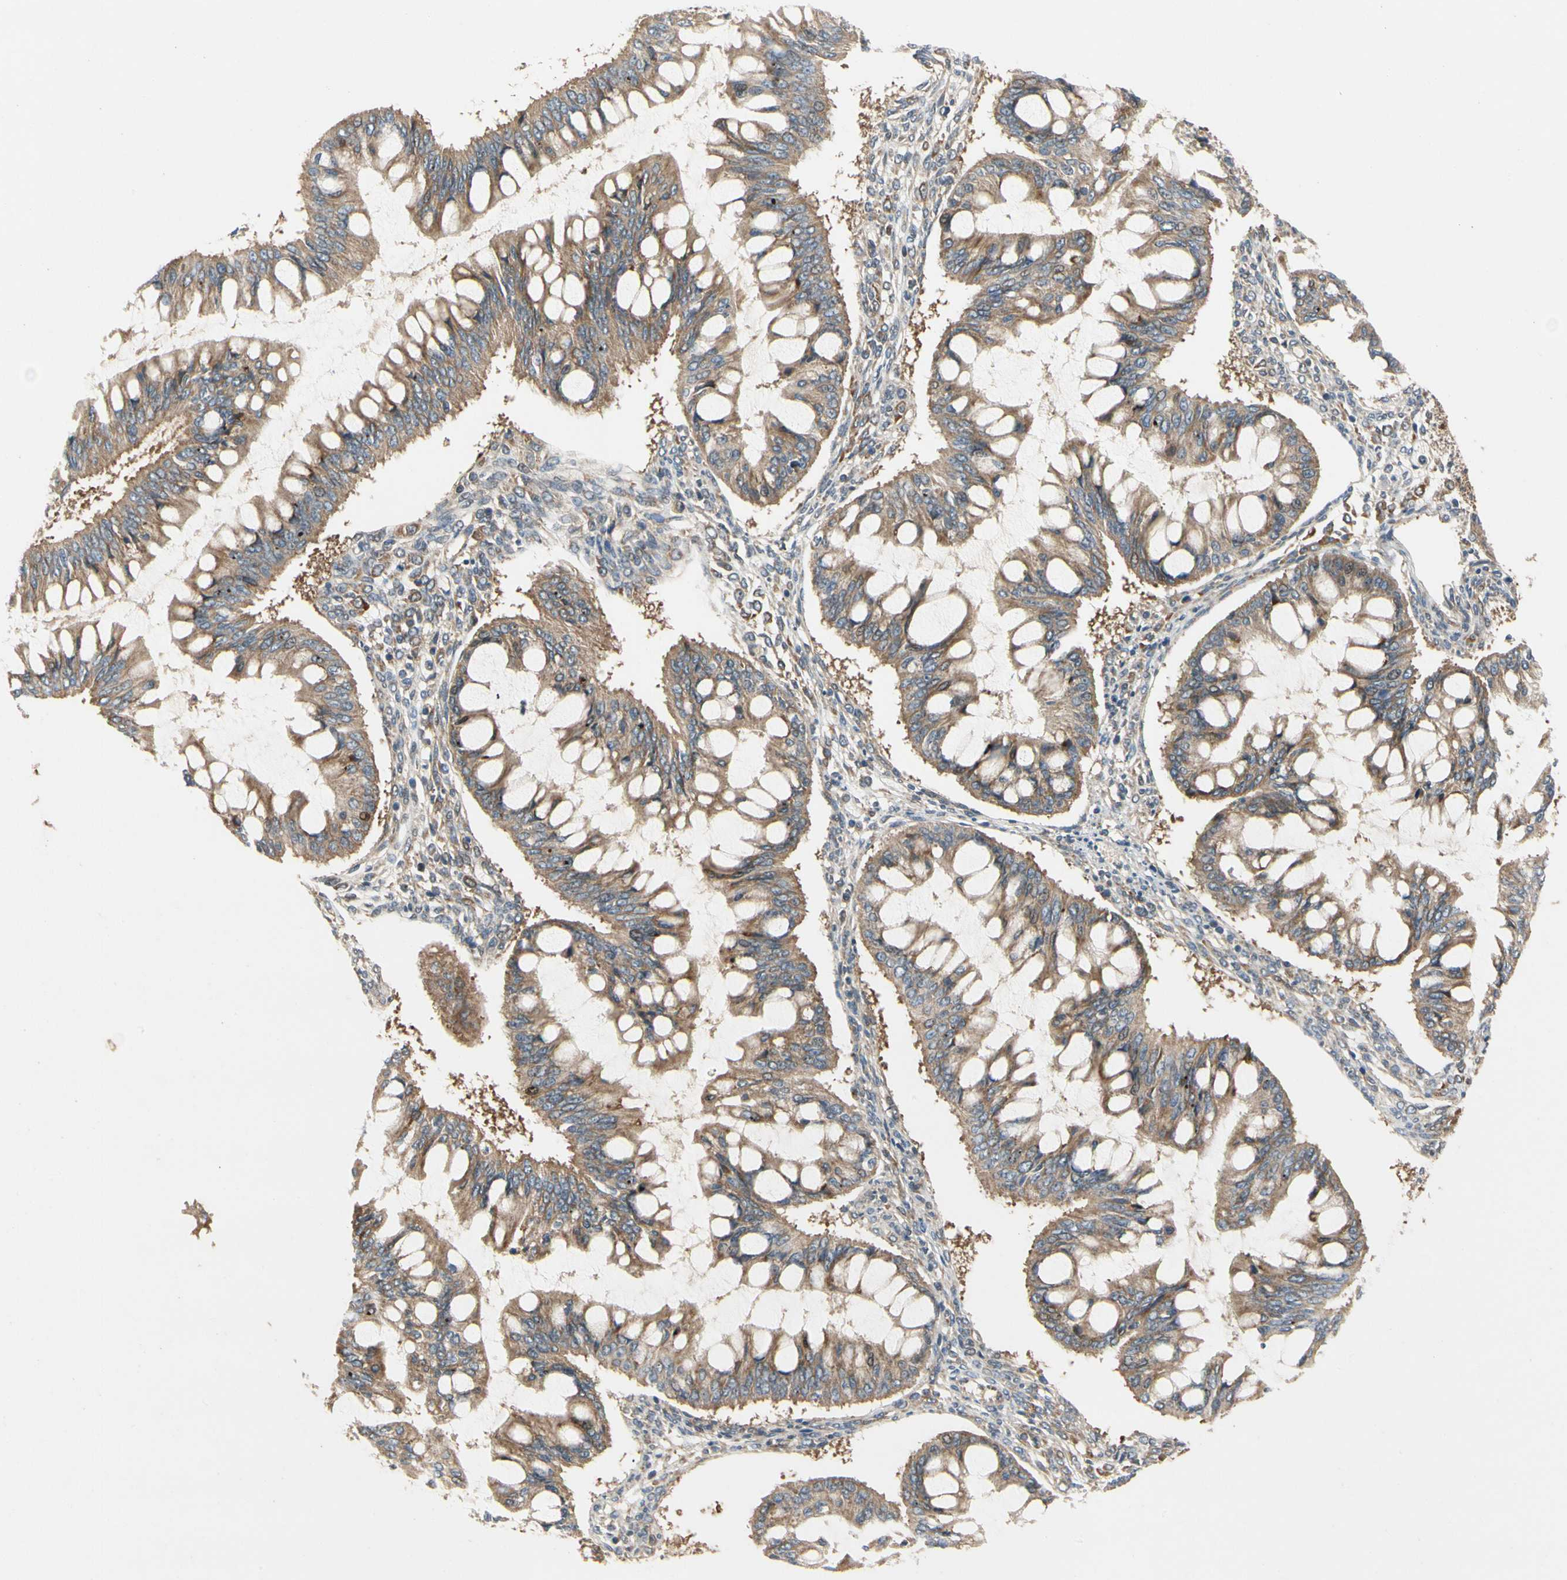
{"staining": {"intensity": "moderate", "quantity": ">75%", "location": "cytoplasmic/membranous"}, "tissue": "ovarian cancer", "cell_type": "Tumor cells", "image_type": "cancer", "snomed": [{"axis": "morphology", "description": "Cystadenocarcinoma, mucinous, NOS"}, {"axis": "topography", "description": "Ovary"}], "caption": "Ovarian mucinous cystadenocarcinoma tissue demonstrates moderate cytoplasmic/membranous positivity in about >75% of tumor cells Using DAB (brown) and hematoxylin (blue) stains, captured at high magnification using brightfield microscopy.", "gene": "TDRP", "patient": {"sex": "female", "age": 73}}